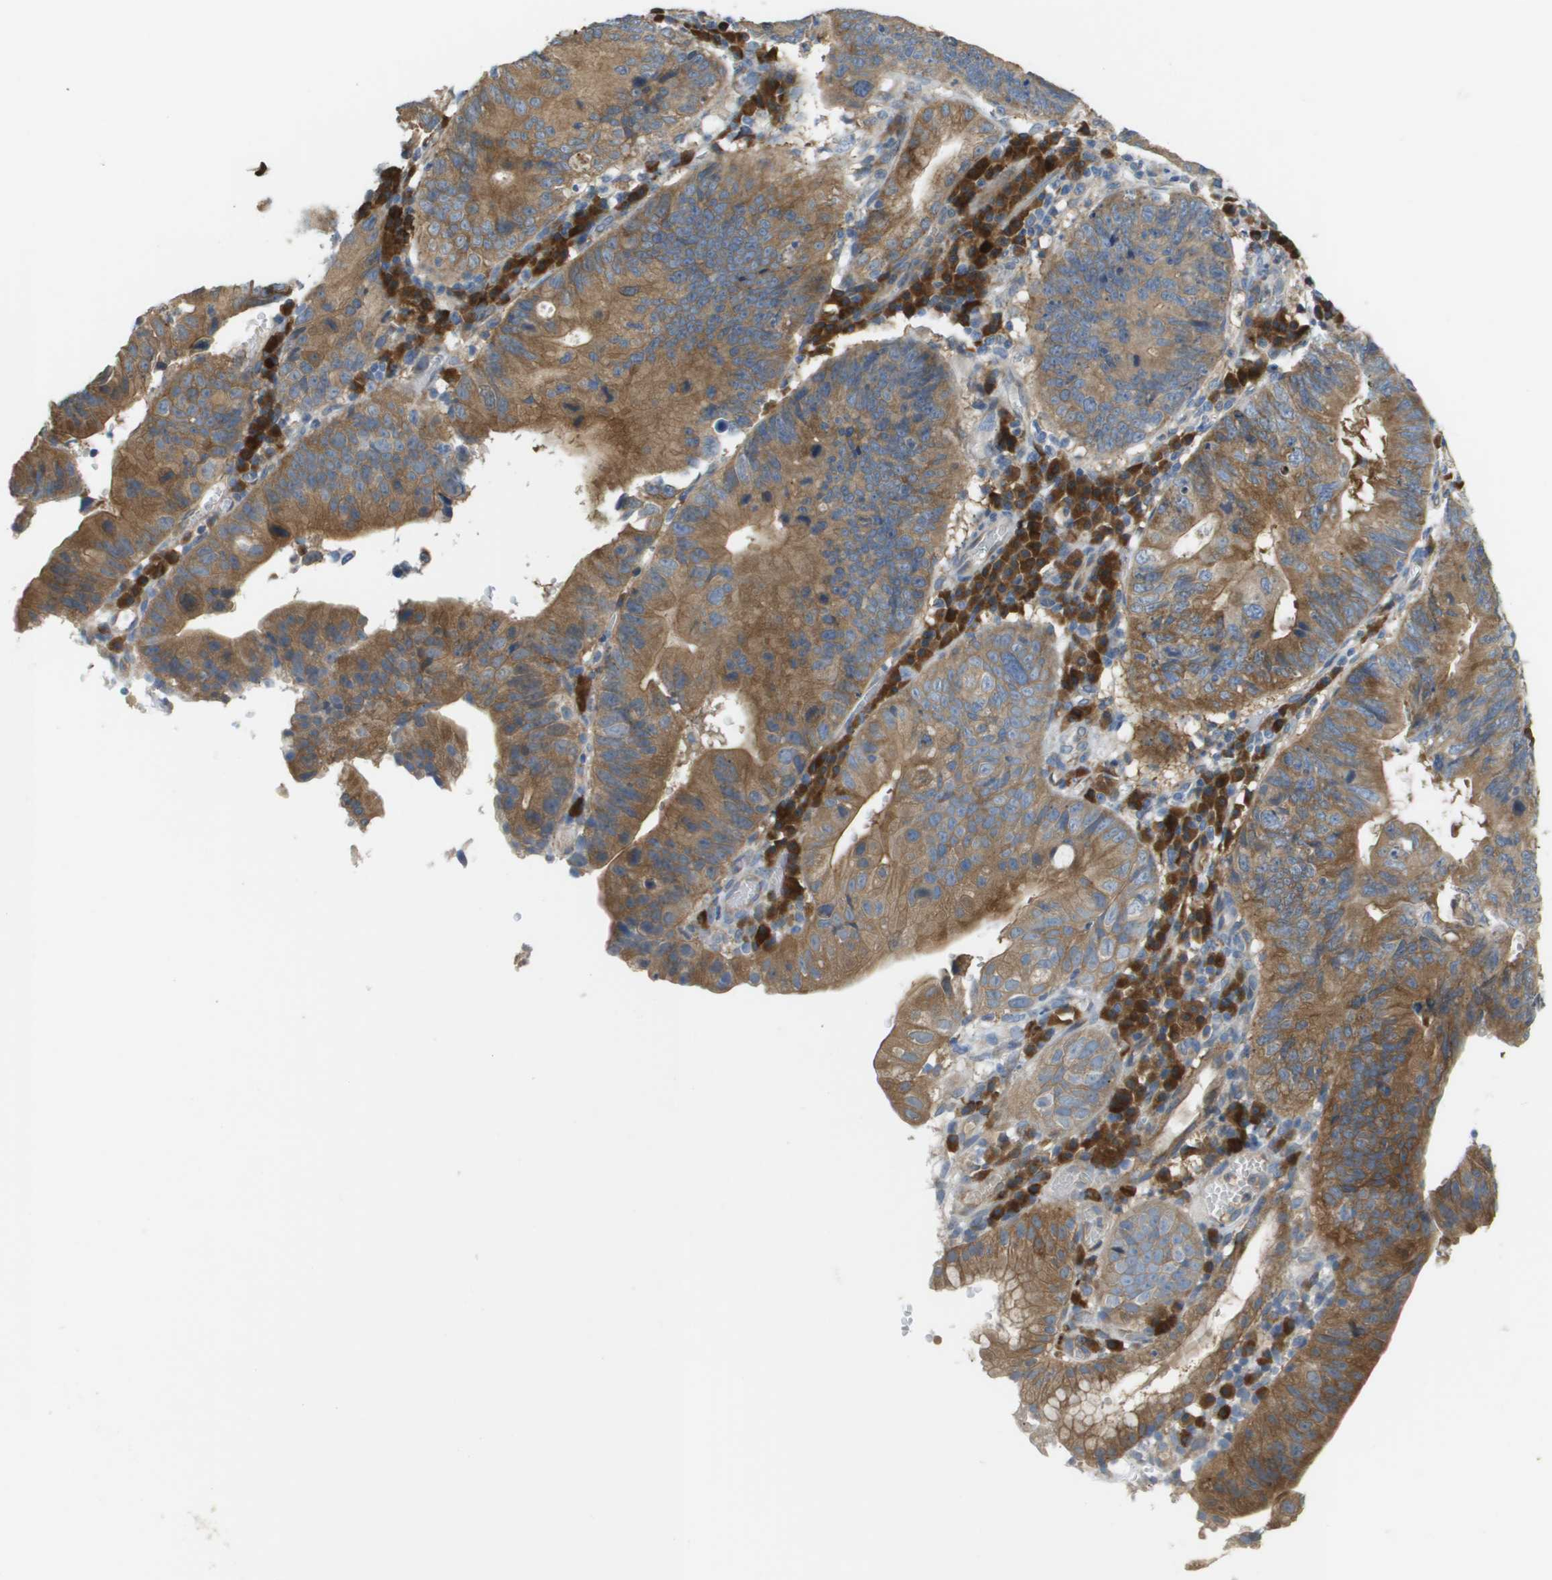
{"staining": {"intensity": "moderate", "quantity": ">75%", "location": "cytoplasmic/membranous"}, "tissue": "stomach cancer", "cell_type": "Tumor cells", "image_type": "cancer", "snomed": [{"axis": "morphology", "description": "Adenocarcinoma, NOS"}, {"axis": "topography", "description": "Stomach"}], "caption": "Protein expression analysis of stomach adenocarcinoma demonstrates moderate cytoplasmic/membranous staining in approximately >75% of tumor cells.", "gene": "CASP10", "patient": {"sex": "male", "age": 59}}